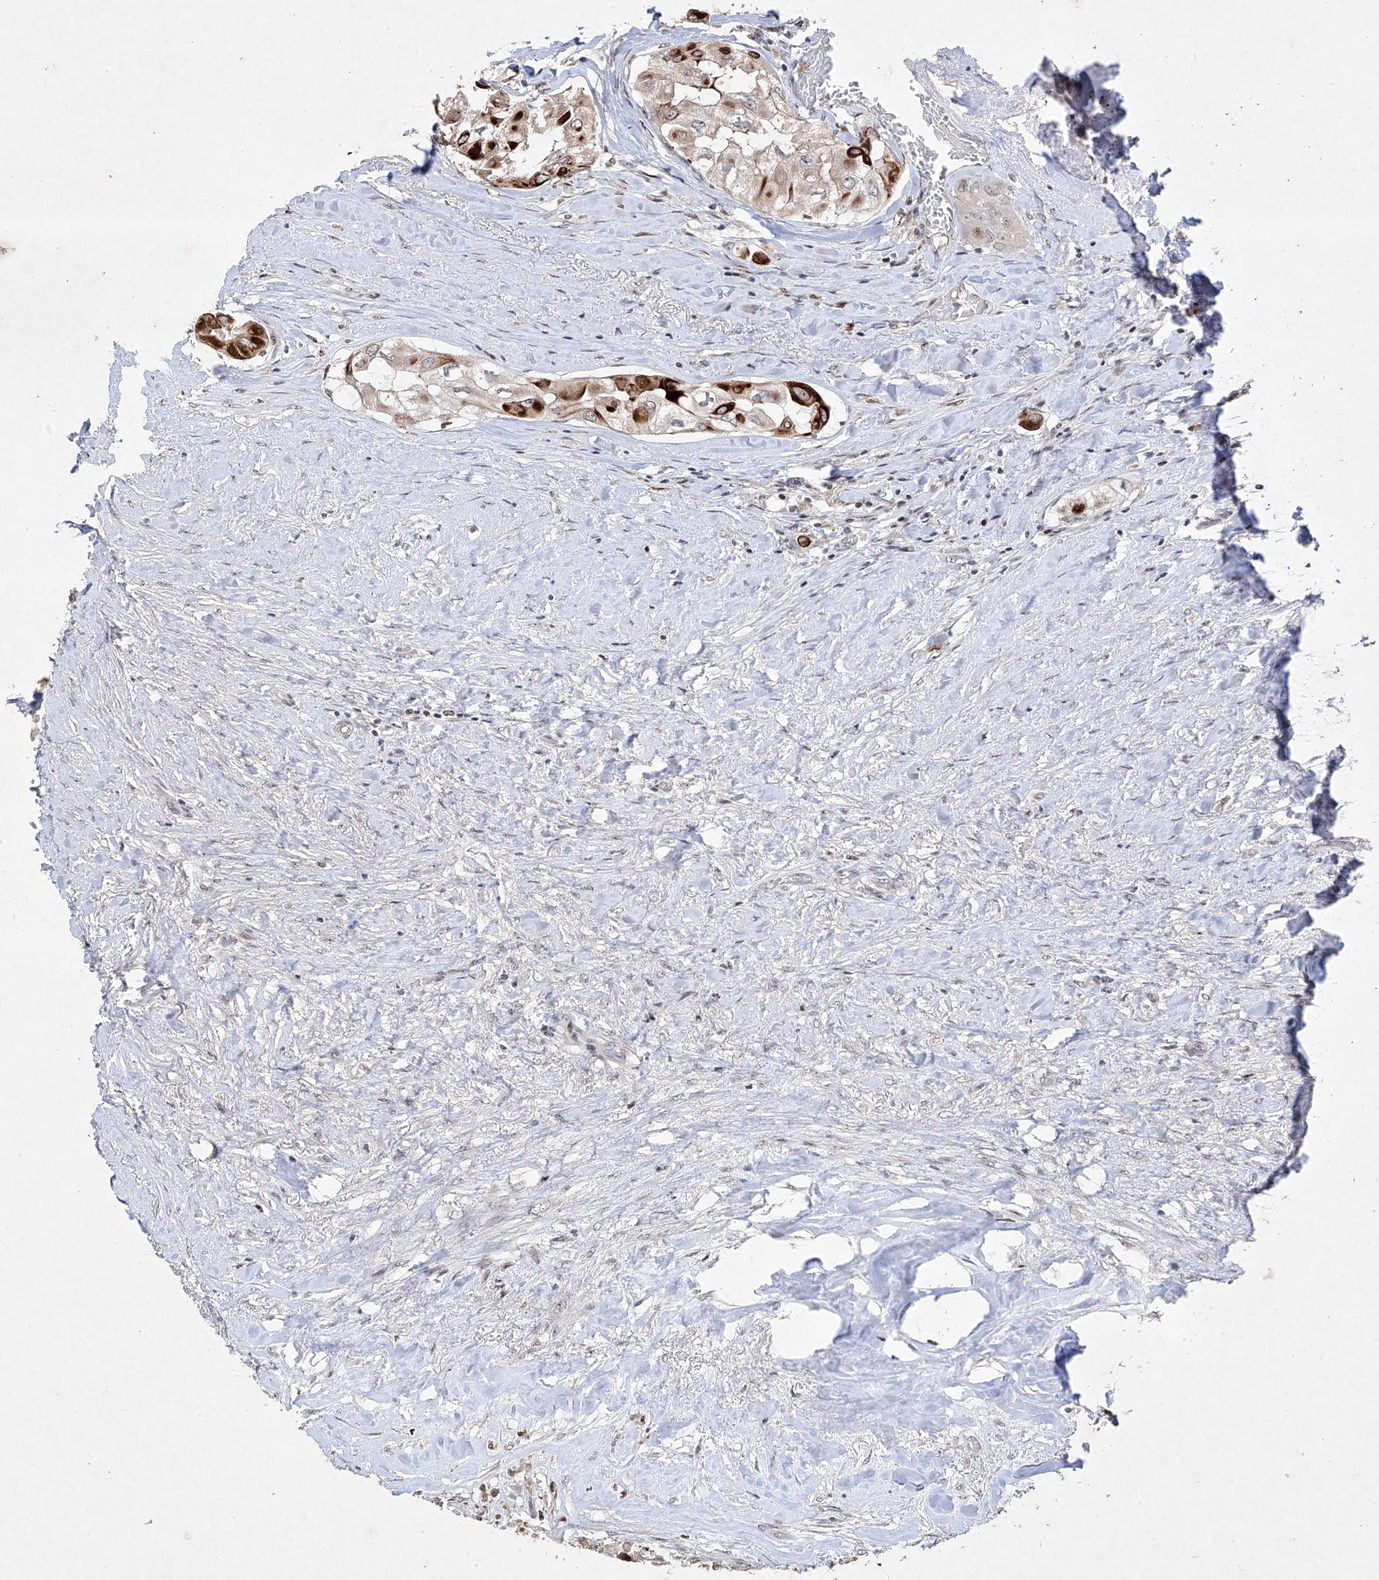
{"staining": {"intensity": "strong", "quantity": "<25%", "location": "cytoplasmic/membranous"}, "tissue": "thyroid cancer", "cell_type": "Tumor cells", "image_type": "cancer", "snomed": [{"axis": "morphology", "description": "Papillary adenocarcinoma, NOS"}, {"axis": "topography", "description": "Thyroid gland"}], "caption": "Papillary adenocarcinoma (thyroid) tissue displays strong cytoplasmic/membranous expression in approximately <25% of tumor cells (Stains: DAB in brown, nuclei in blue, Microscopy: brightfield microscopy at high magnification).", "gene": "AFG1L", "patient": {"sex": "female", "age": 59}}